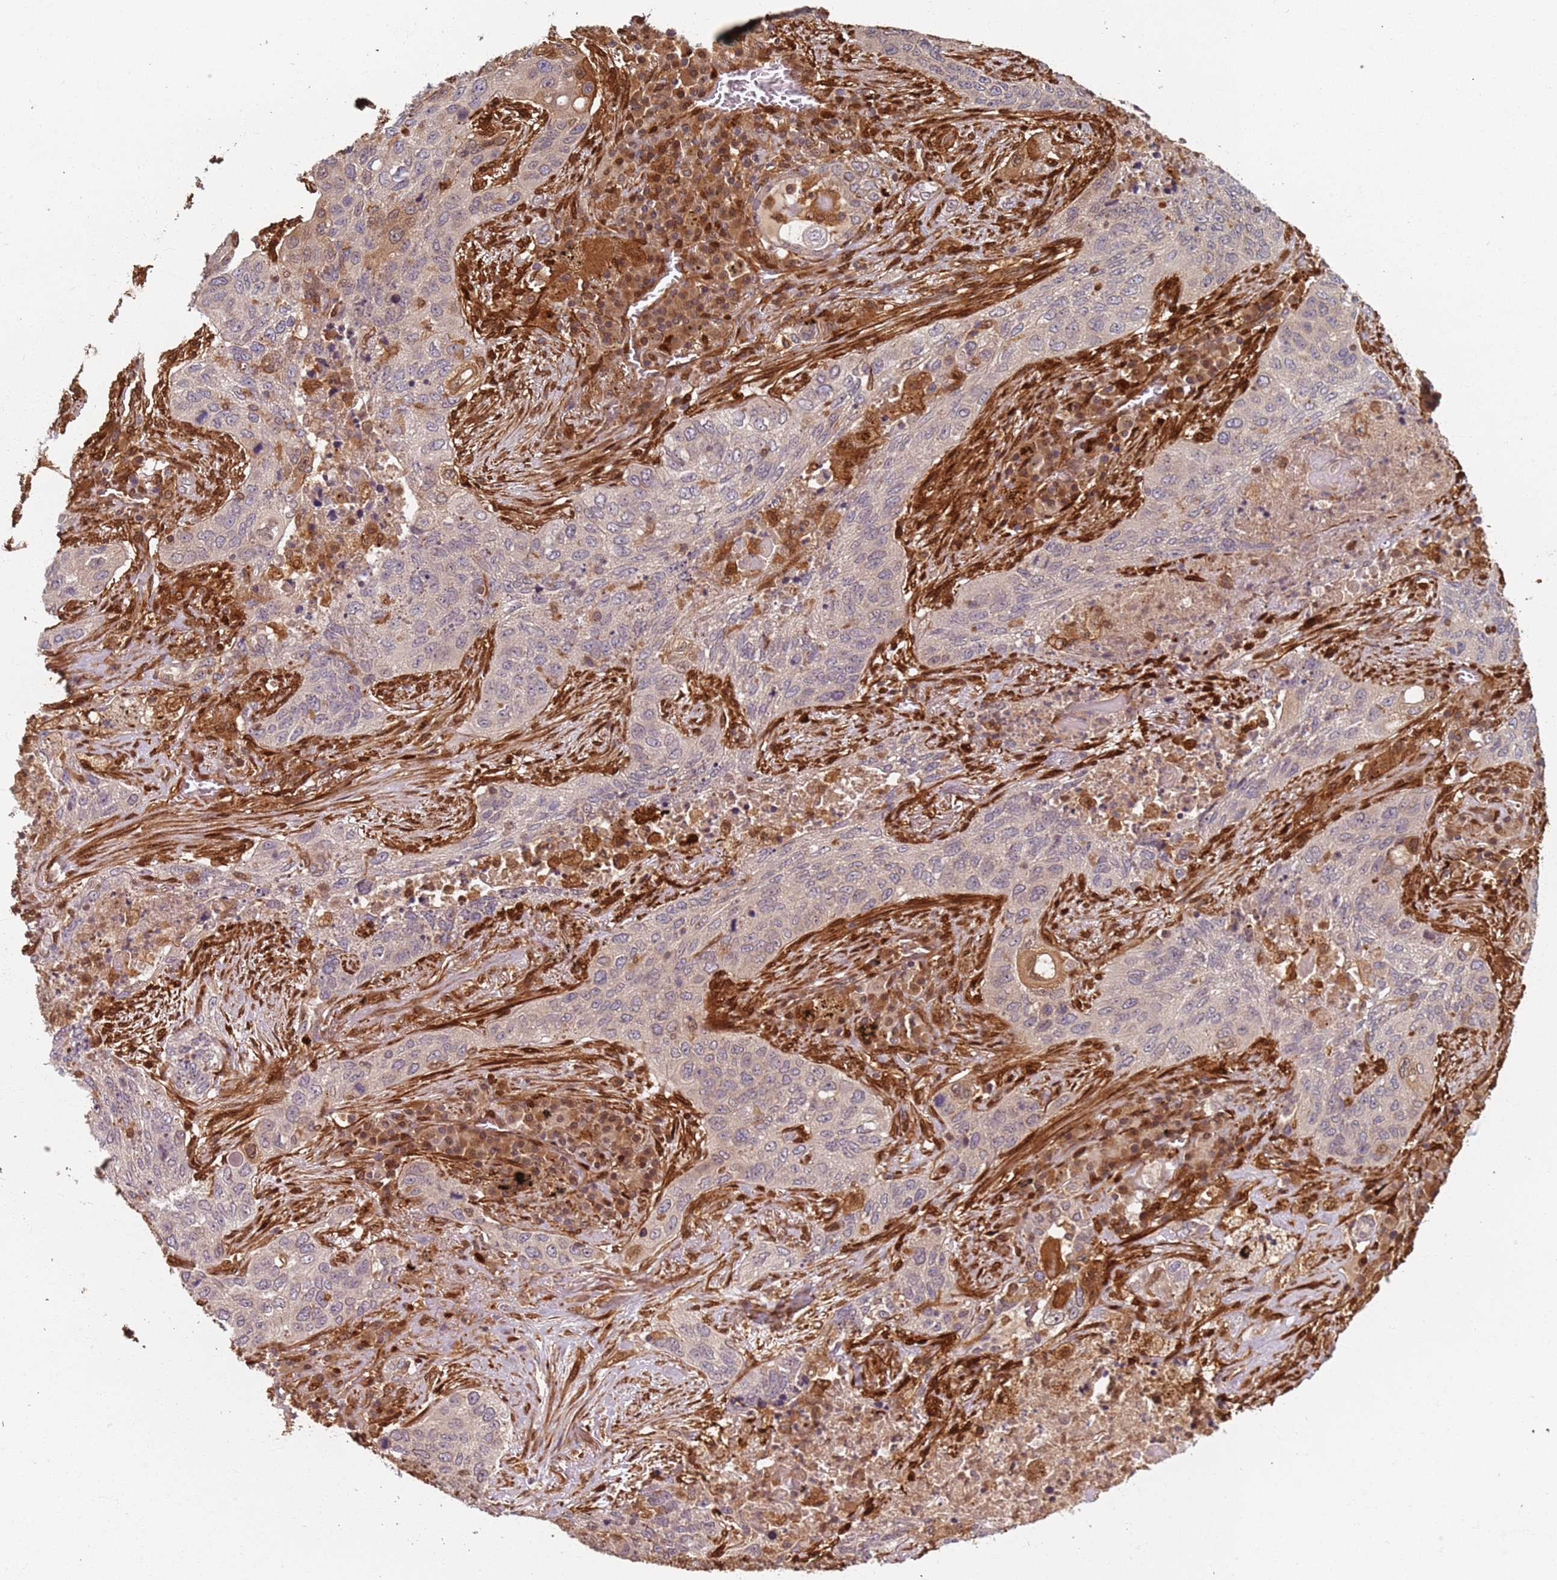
{"staining": {"intensity": "weak", "quantity": "25%-75%", "location": "cytoplasmic/membranous"}, "tissue": "lung cancer", "cell_type": "Tumor cells", "image_type": "cancer", "snomed": [{"axis": "morphology", "description": "Squamous cell carcinoma, NOS"}, {"axis": "topography", "description": "Lung"}], "caption": "DAB (3,3'-diaminobenzidine) immunohistochemical staining of lung cancer (squamous cell carcinoma) exhibits weak cytoplasmic/membranous protein positivity in approximately 25%-75% of tumor cells.", "gene": "SDCCAG8", "patient": {"sex": "female", "age": 63}}